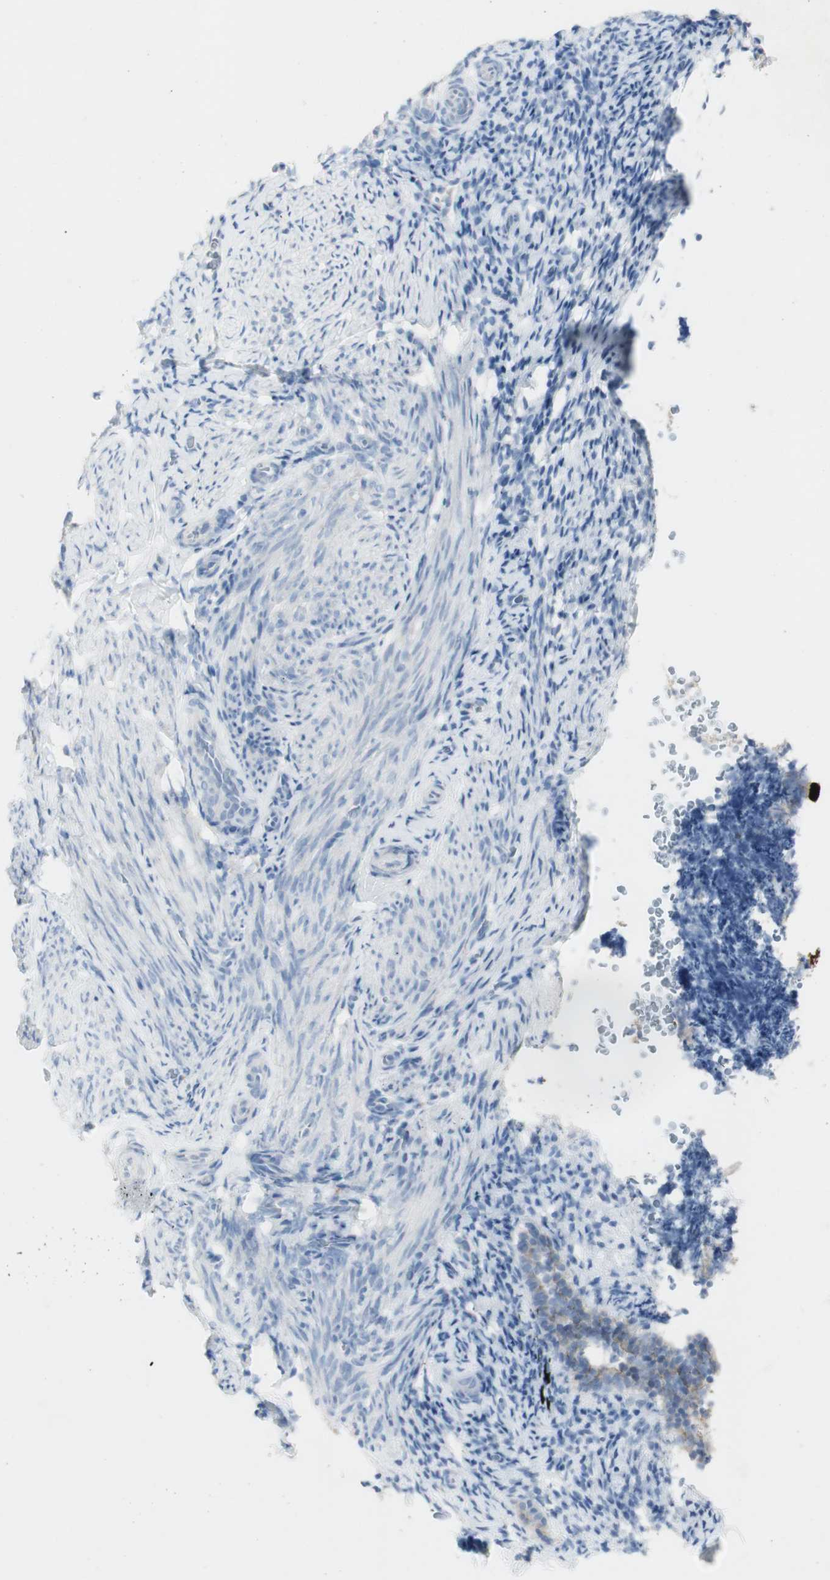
{"staining": {"intensity": "negative", "quantity": "none", "location": "none"}, "tissue": "endometrium", "cell_type": "Cells in endometrial stroma", "image_type": "normal", "snomed": [{"axis": "morphology", "description": "Normal tissue, NOS"}, {"axis": "topography", "description": "Endometrium"}], "caption": "Human endometrium stained for a protein using immunohistochemistry shows no expression in cells in endometrial stroma.", "gene": "ART3", "patient": {"sex": "female", "age": 51}}